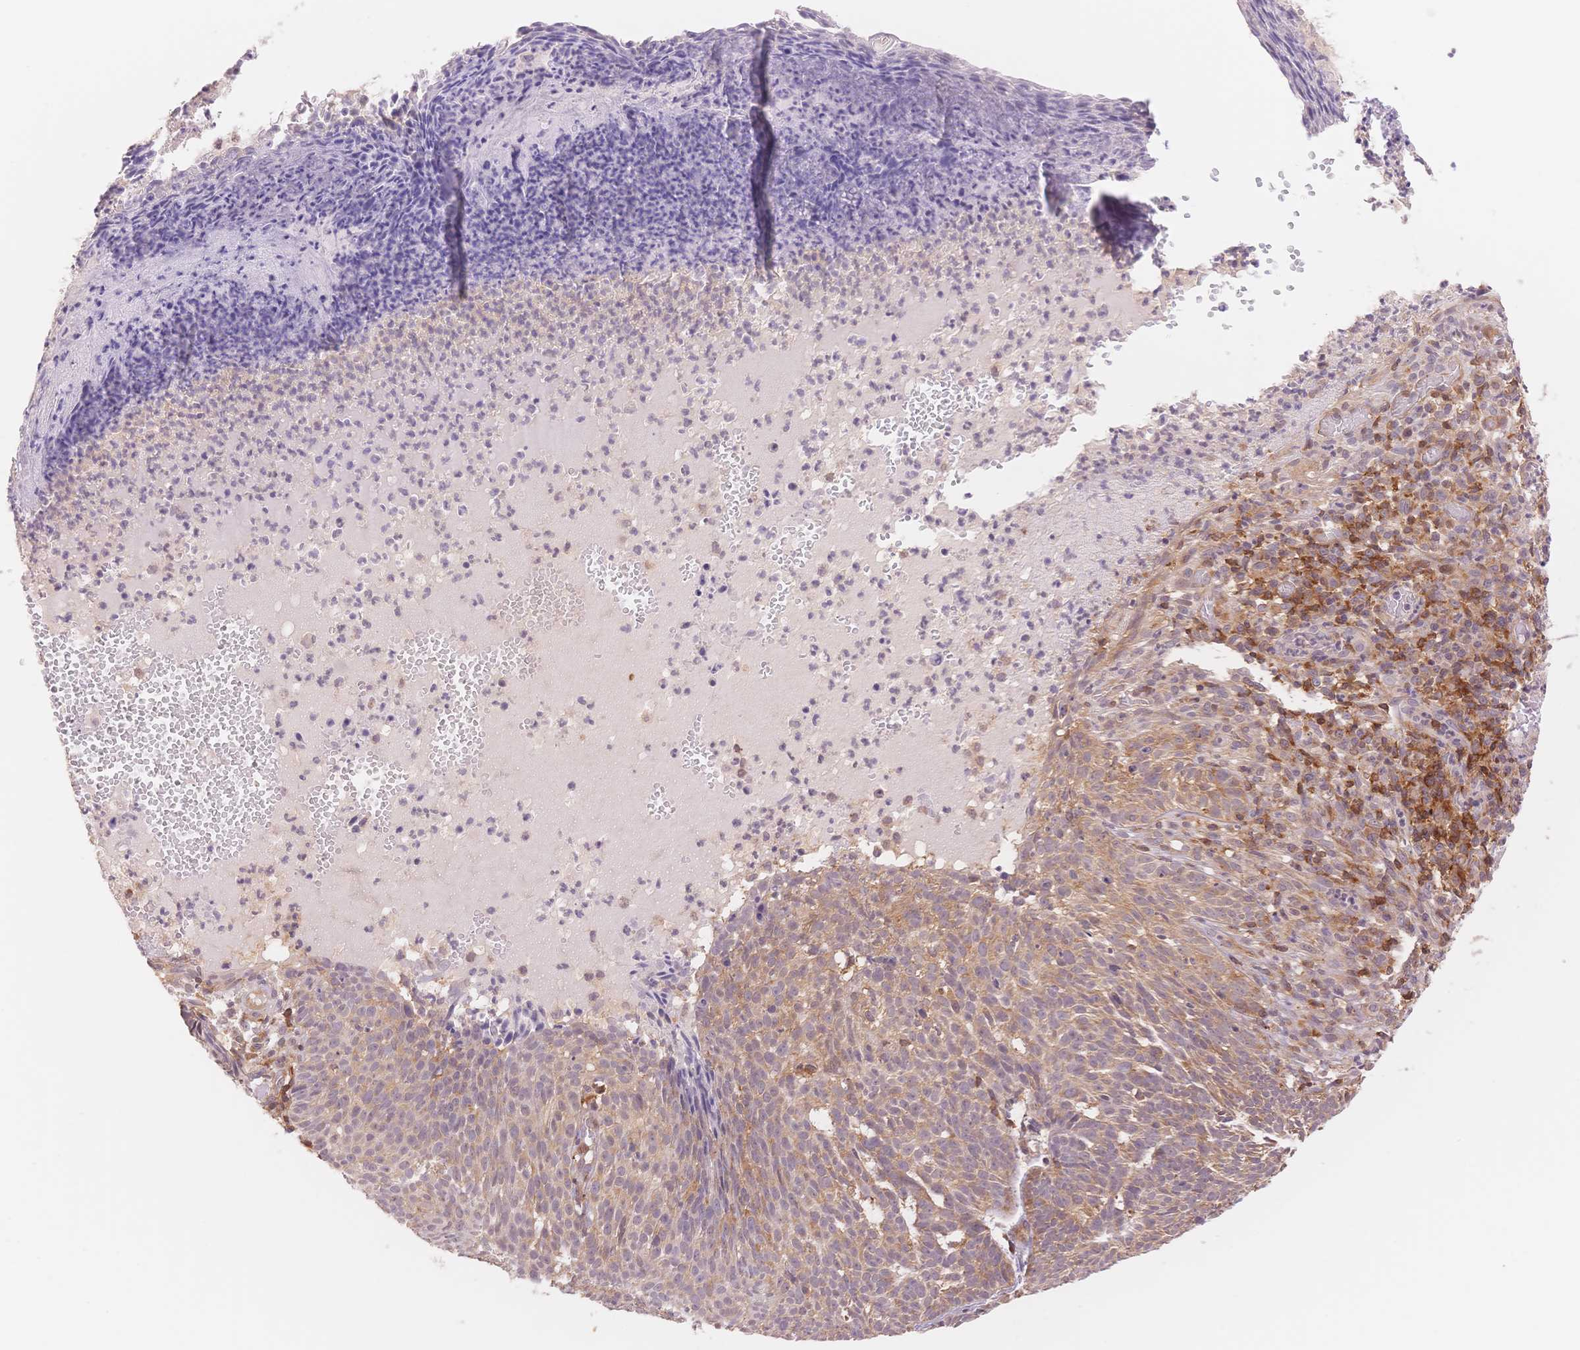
{"staining": {"intensity": "weak", "quantity": "25%-75%", "location": "cytoplasmic/membranous"}, "tissue": "skin cancer", "cell_type": "Tumor cells", "image_type": "cancer", "snomed": [{"axis": "morphology", "description": "Basal cell carcinoma"}, {"axis": "topography", "description": "Skin"}], "caption": "An image of skin cancer (basal cell carcinoma) stained for a protein reveals weak cytoplasmic/membranous brown staining in tumor cells.", "gene": "STK39", "patient": {"sex": "male", "age": 90}}